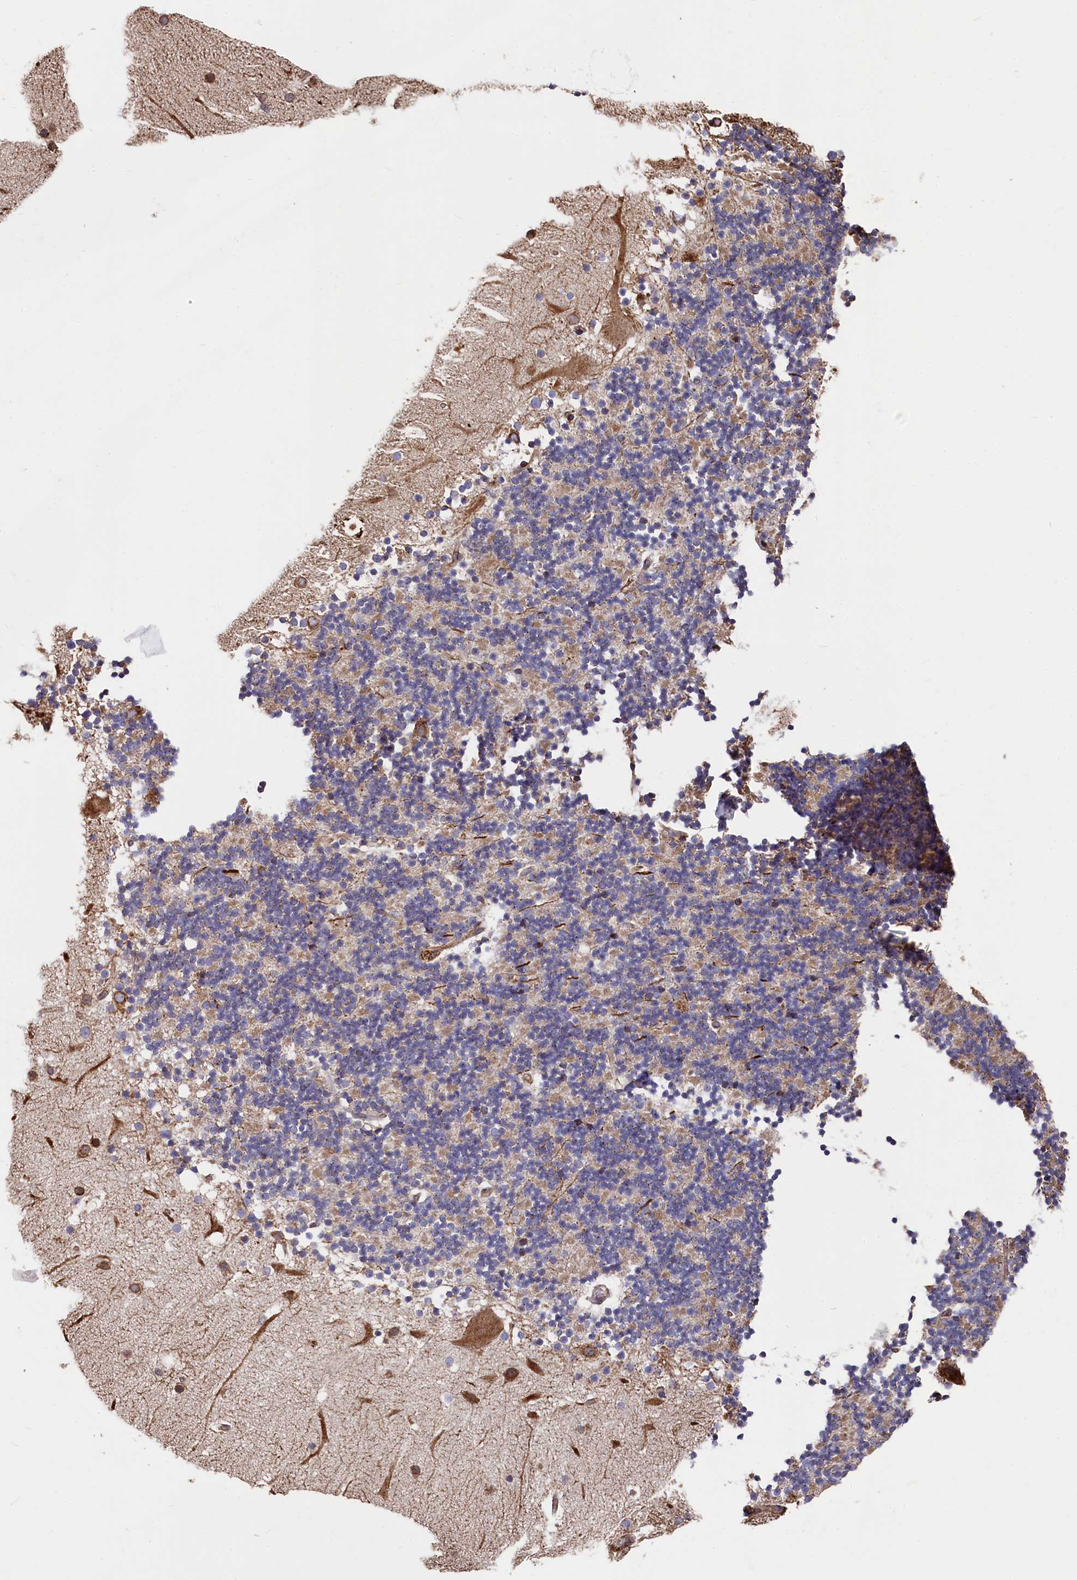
{"staining": {"intensity": "weak", "quantity": "25%-75%", "location": "cytoplasmic/membranous"}, "tissue": "cerebellum", "cell_type": "Cells in granular layer", "image_type": "normal", "snomed": [{"axis": "morphology", "description": "Normal tissue, NOS"}, {"axis": "topography", "description": "Cerebellum"}], "caption": "Weak cytoplasmic/membranous protein expression is identified in about 25%-75% of cells in granular layer in cerebellum.", "gene": "NEURL1B", "patient": {"sex": "male", "age": 57}}